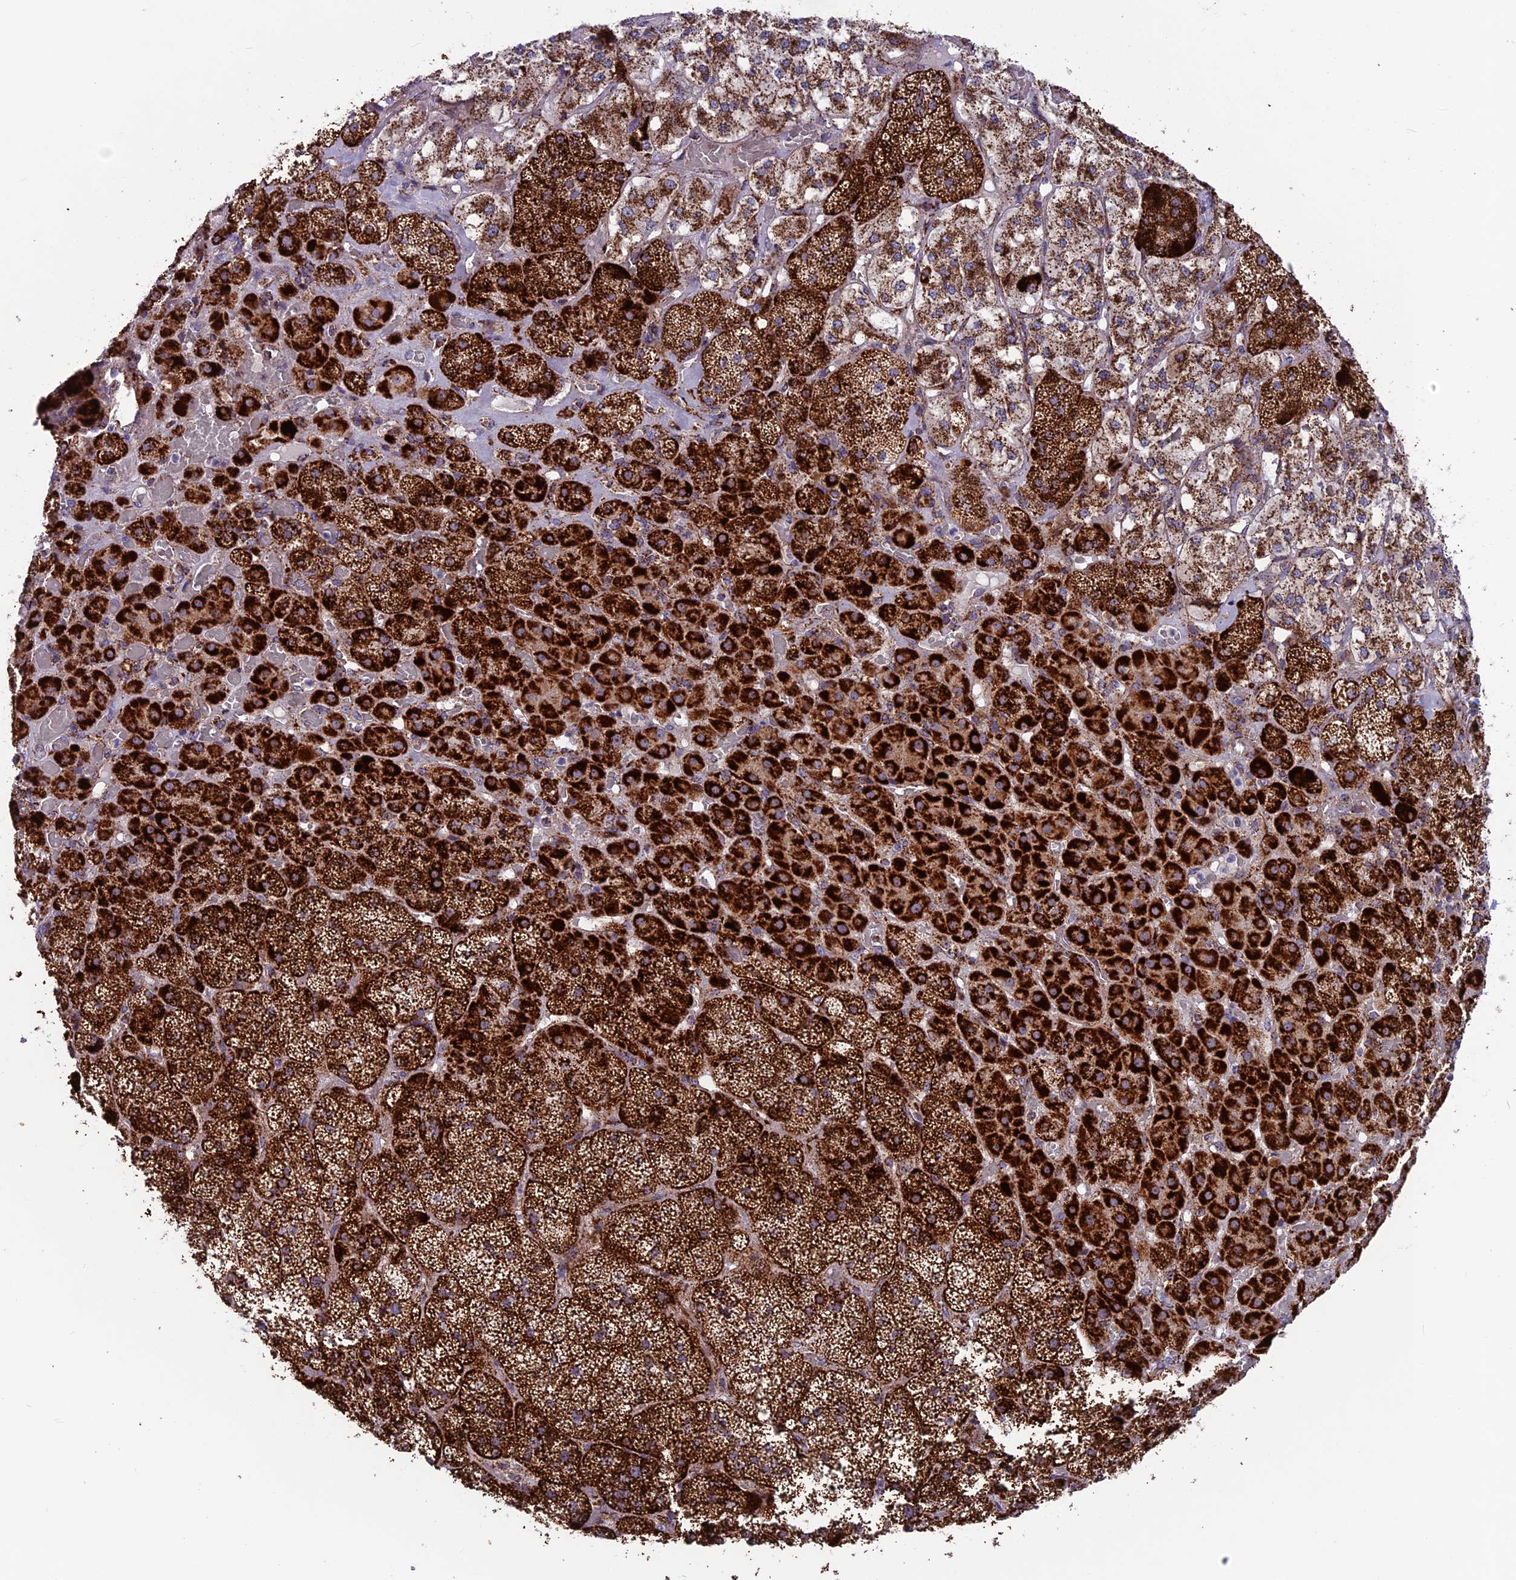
{"staining": {"intensity": "strong", "quantity": ">75%", "location": "cytoplasmic/membranous"}, "tissue": "adrenal gland", "cell_type": "Glandular cells", "image_type": "normal", "snomed": [{"axis": "morphology", "description": "Normal tissue, NOS"}, {"axis": "topography", "description": "Adrenal gland"}], "caption": "About >75% of glandular cells in unremarkable adrenal gland reveal strong cytoplasmic/membranous protein staining as visualized by brown immunohistochemical staining.", "gene": "MRPS18B", "patient": {"sex": "male", "age": 57}}